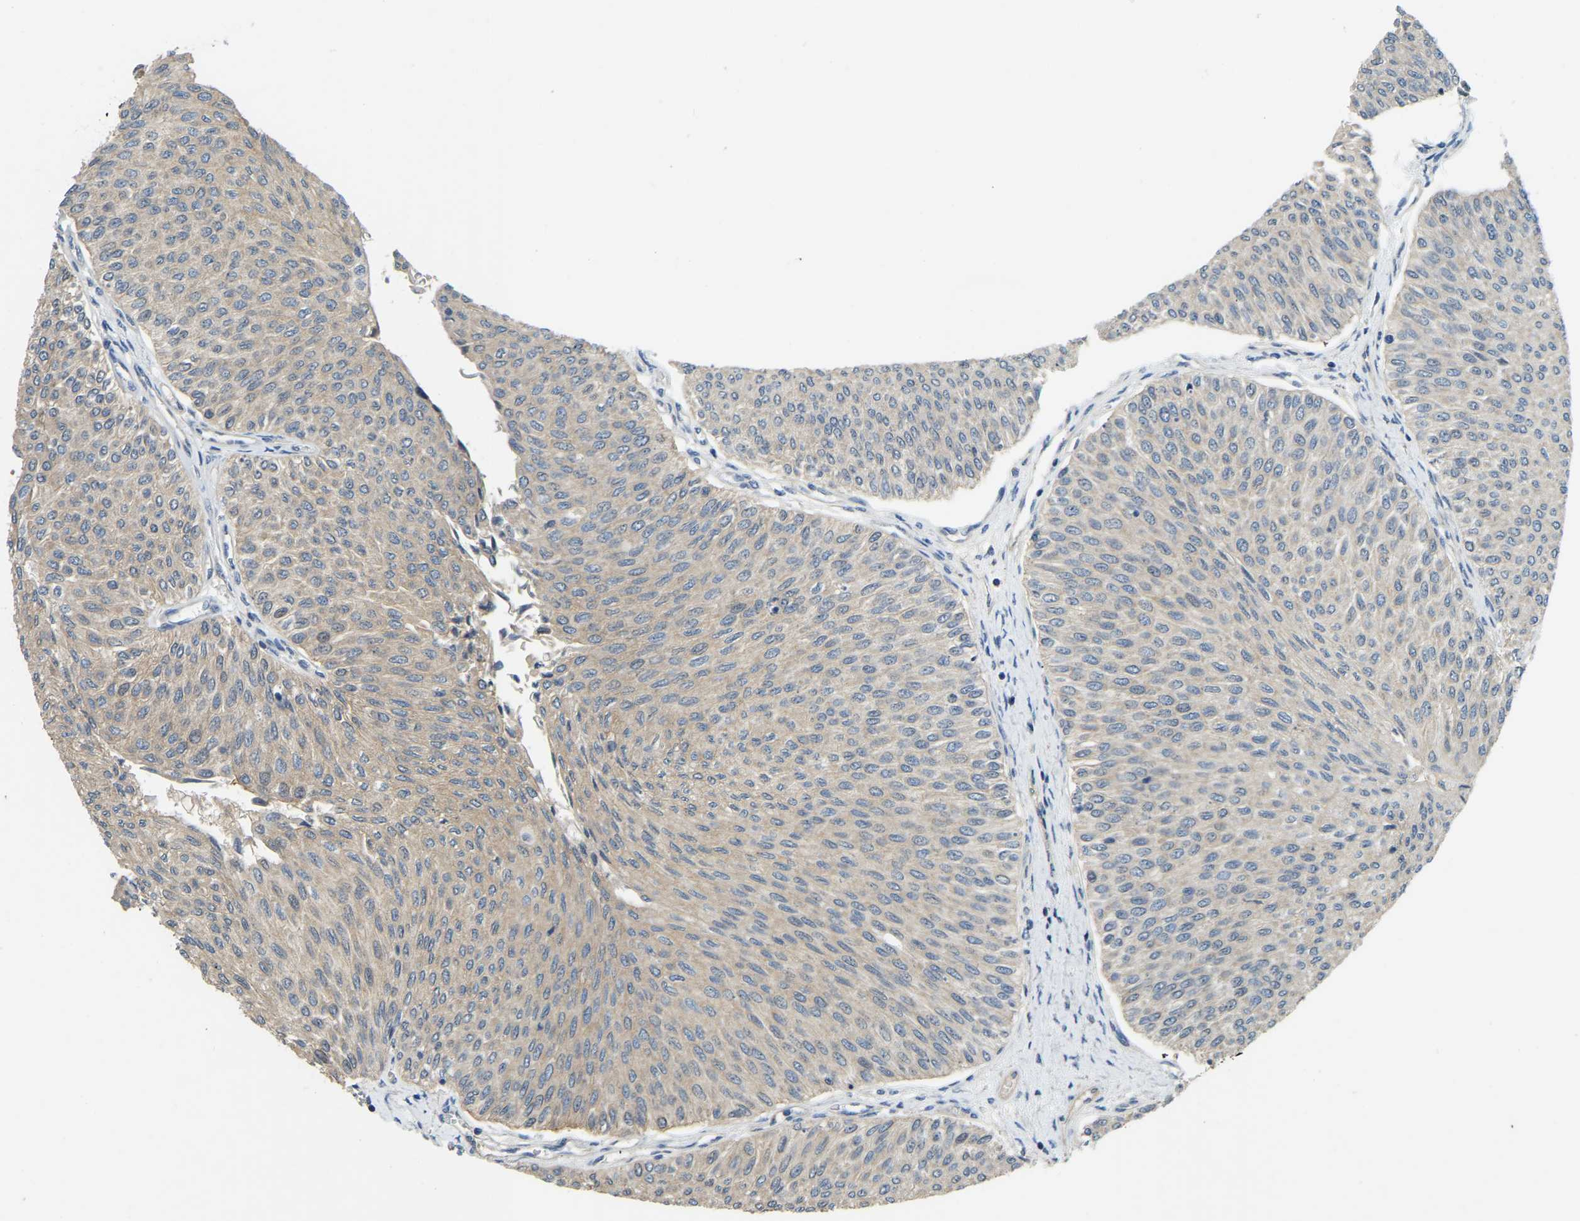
{"staining": {"intensity": "weak", "quantity": "25%-75%", "location": "cytoplasmic/membranous"}, "tissue": "urothelial cancer", "cell_type": "Tumor cells", "image_type": "cancer", "snomed": [{"axis": "morphology", "description": "Urothelial carcinoma, Low grade"}, {"axis": "topography", "description": "Urinary bladder"}], "caption": "Weak cytoplasmic/membranous expression is seen in approximately 25%-75% of tumor cells in urothelial carcinoma (low-grade).", "gene": "AHNAK", "patient": {"sex": "male", "age": 78}}